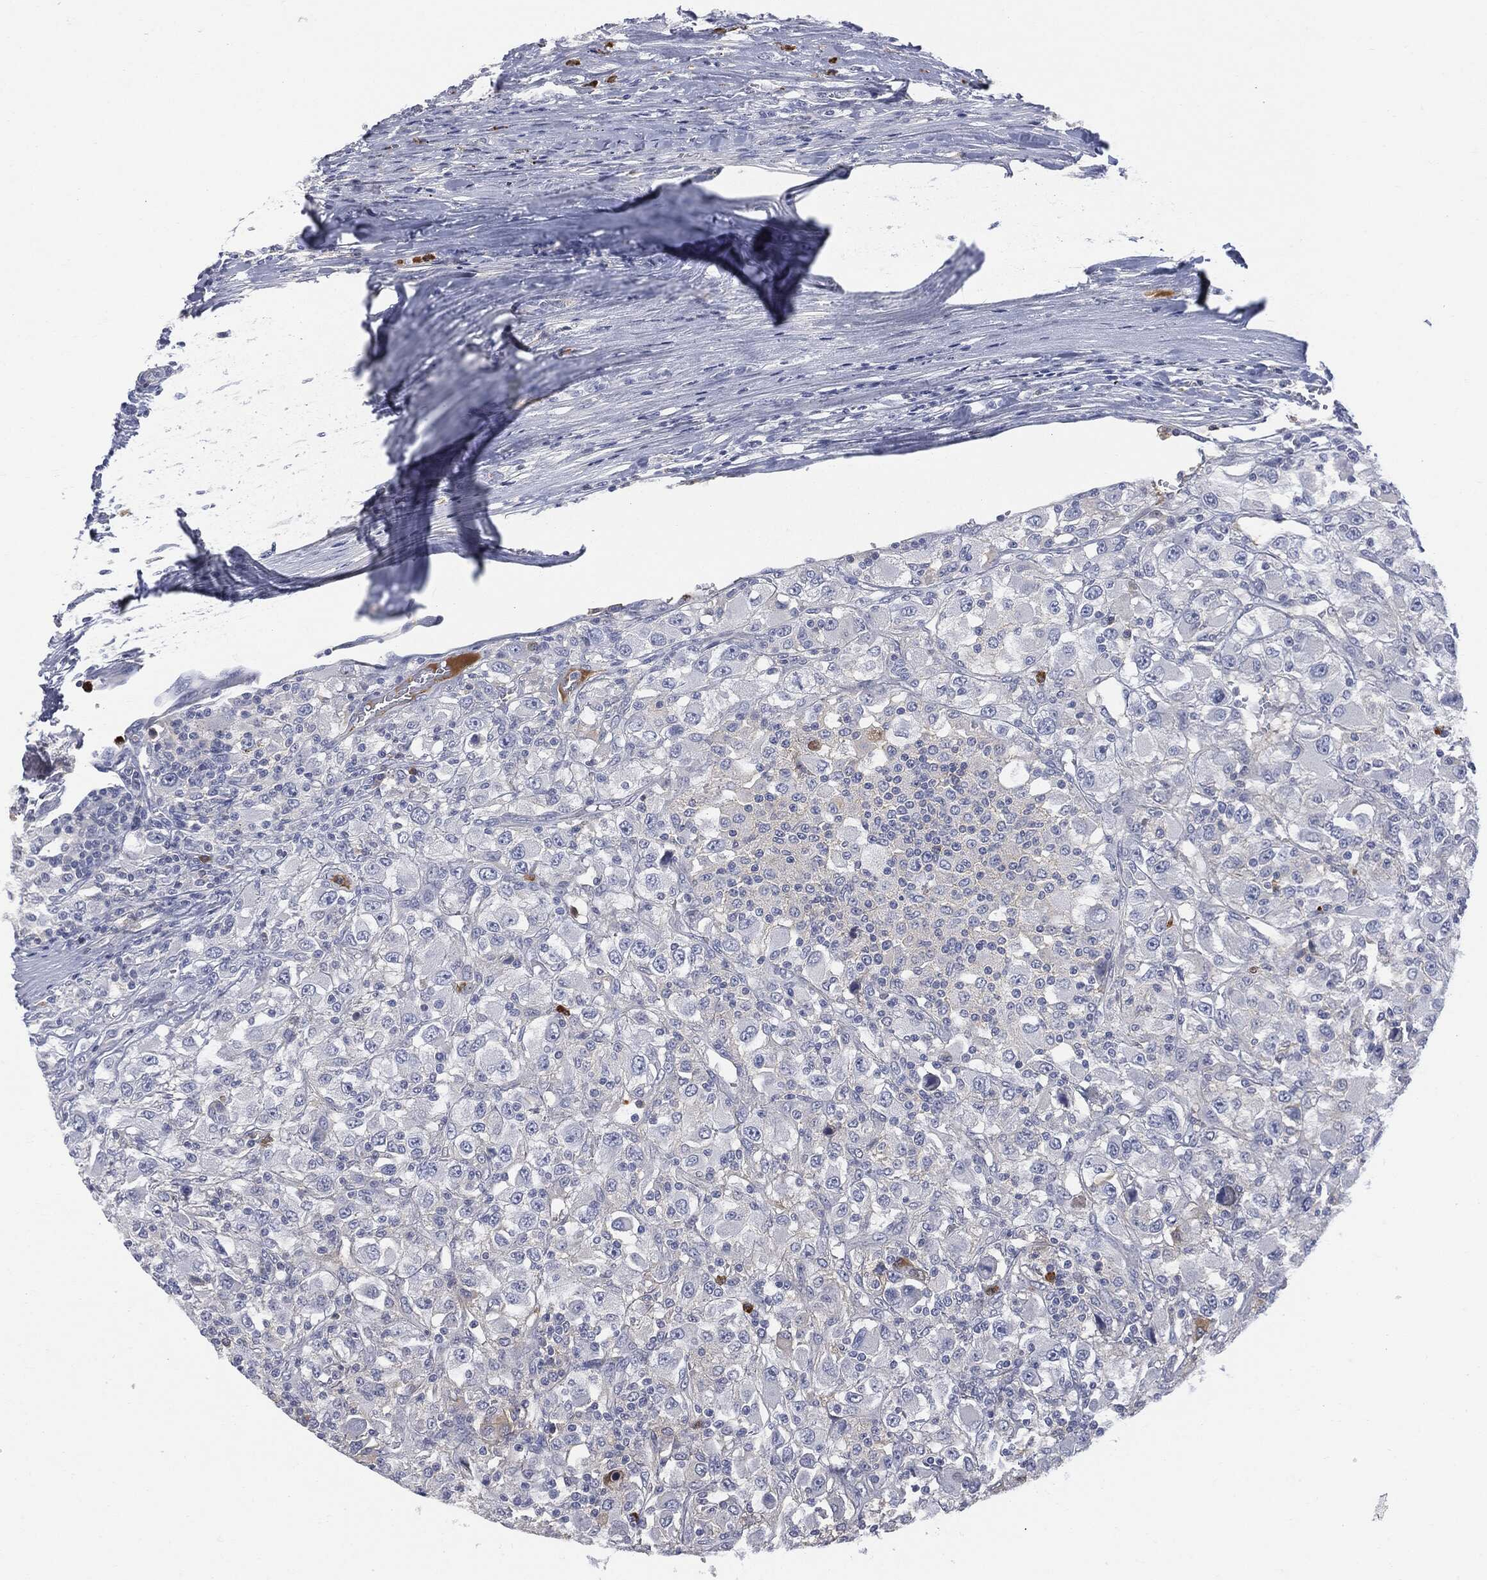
{"staining": {"intensity": "negative", "quantity": "none", "location": "none"}, "tissue": "renal cancer", "cell_type": "Tumor cells", "image_type": "cancer", "snomed": [{"axis": "morphology", "description": "Adenocarcinoma, NOS"}, {"axis": "topography", "description": "Kidney"}], "caption": "A high-resolution image shows IHC staining of renal cancer (adenocarcinoma), which shows no significant staining in tumor cells.", "gene": "BTK", "patient": {"sex": "female", "age": 67}}